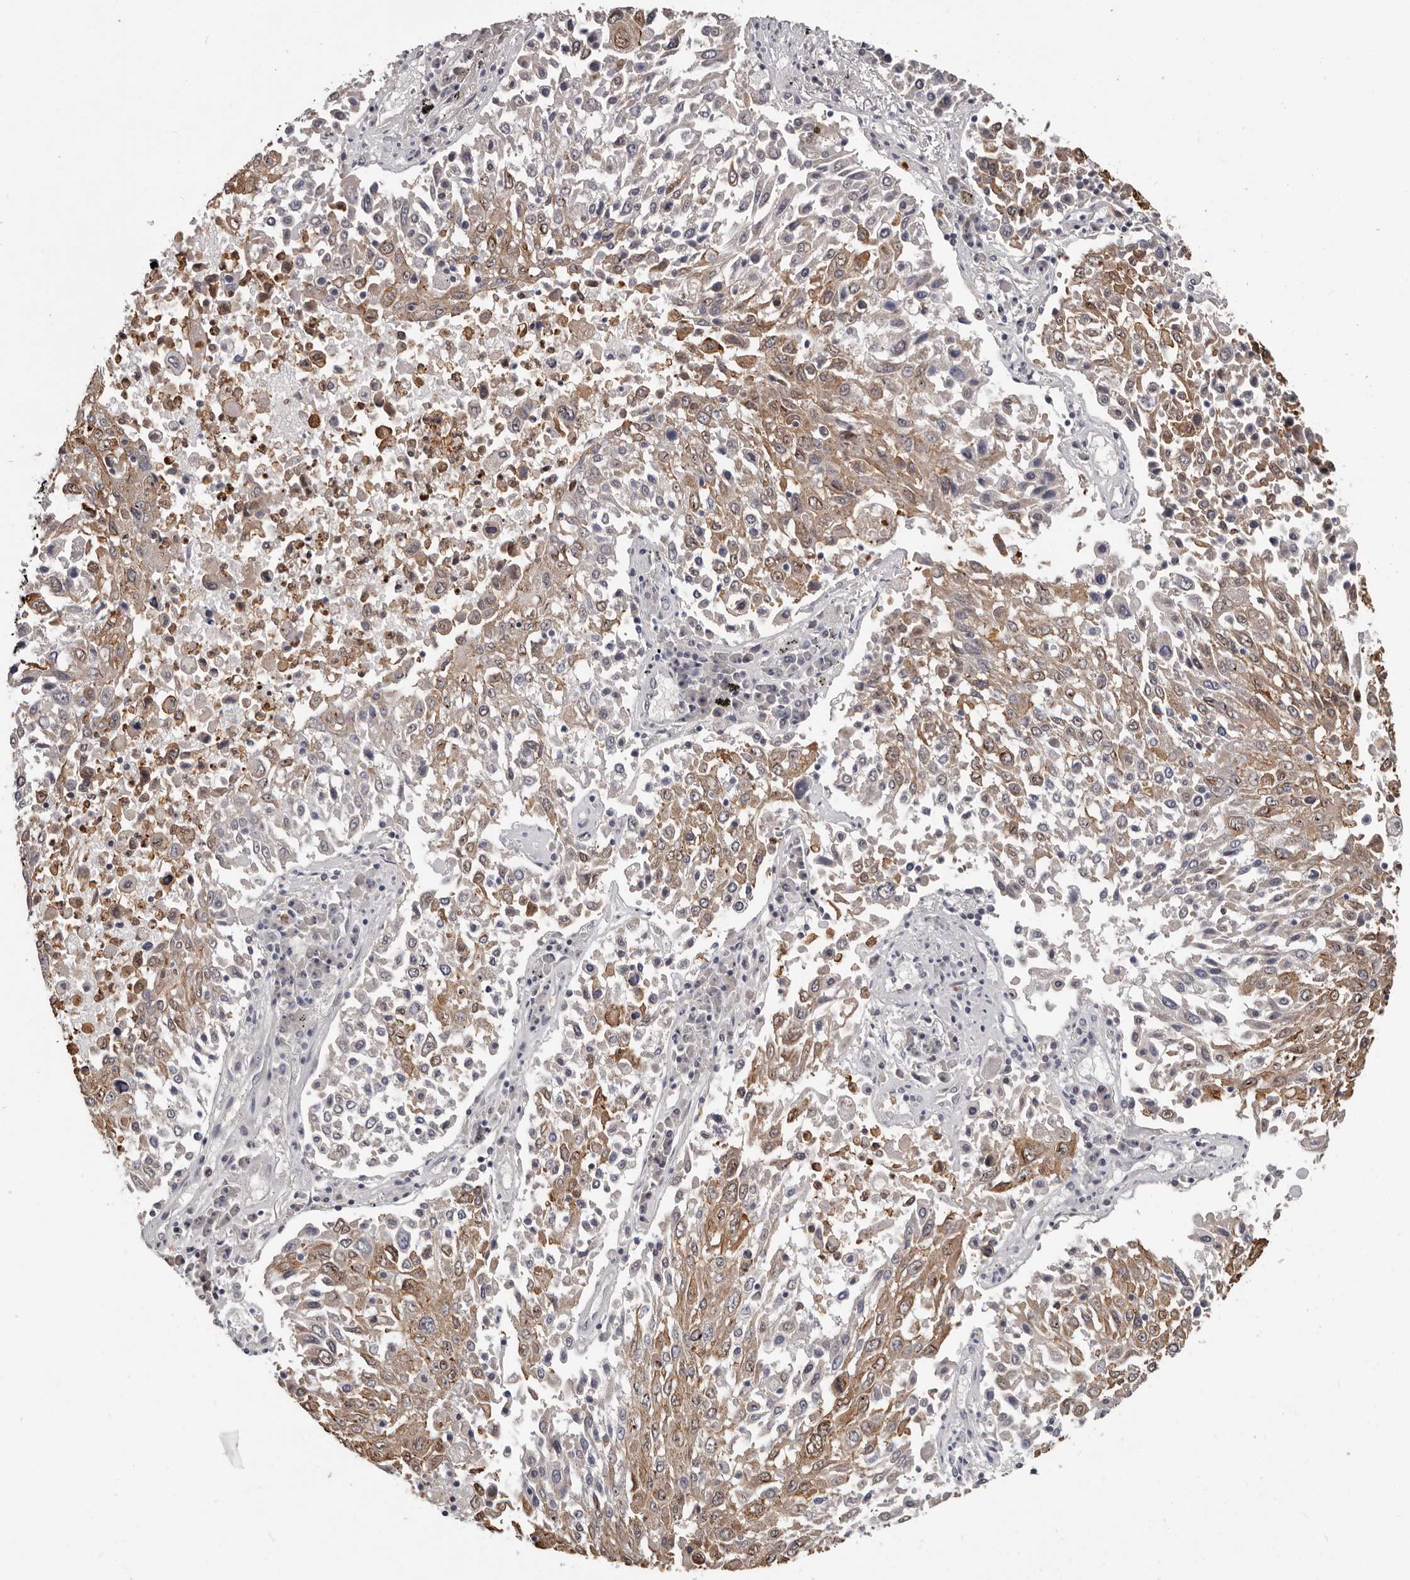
{"staining": {"intensity": "moderate", "quantity": "25%-75%", "location": "cytoplasmic/membranous"}, "tissue": "lung cancer", "cell_type": "Tumor cells", "image_type": "cancer", "snomed": [{"axis": "morphology", "description": "Squamous cell carcinoma, NOS"}, {"axis": "topography", "description": "Lung"}], "caption": "Lung cancer stained with a protein marker demonstrates moderate staining in tumor cells.", "gene": "GPR157", "patient": {"sex": "male", "age": 65}}